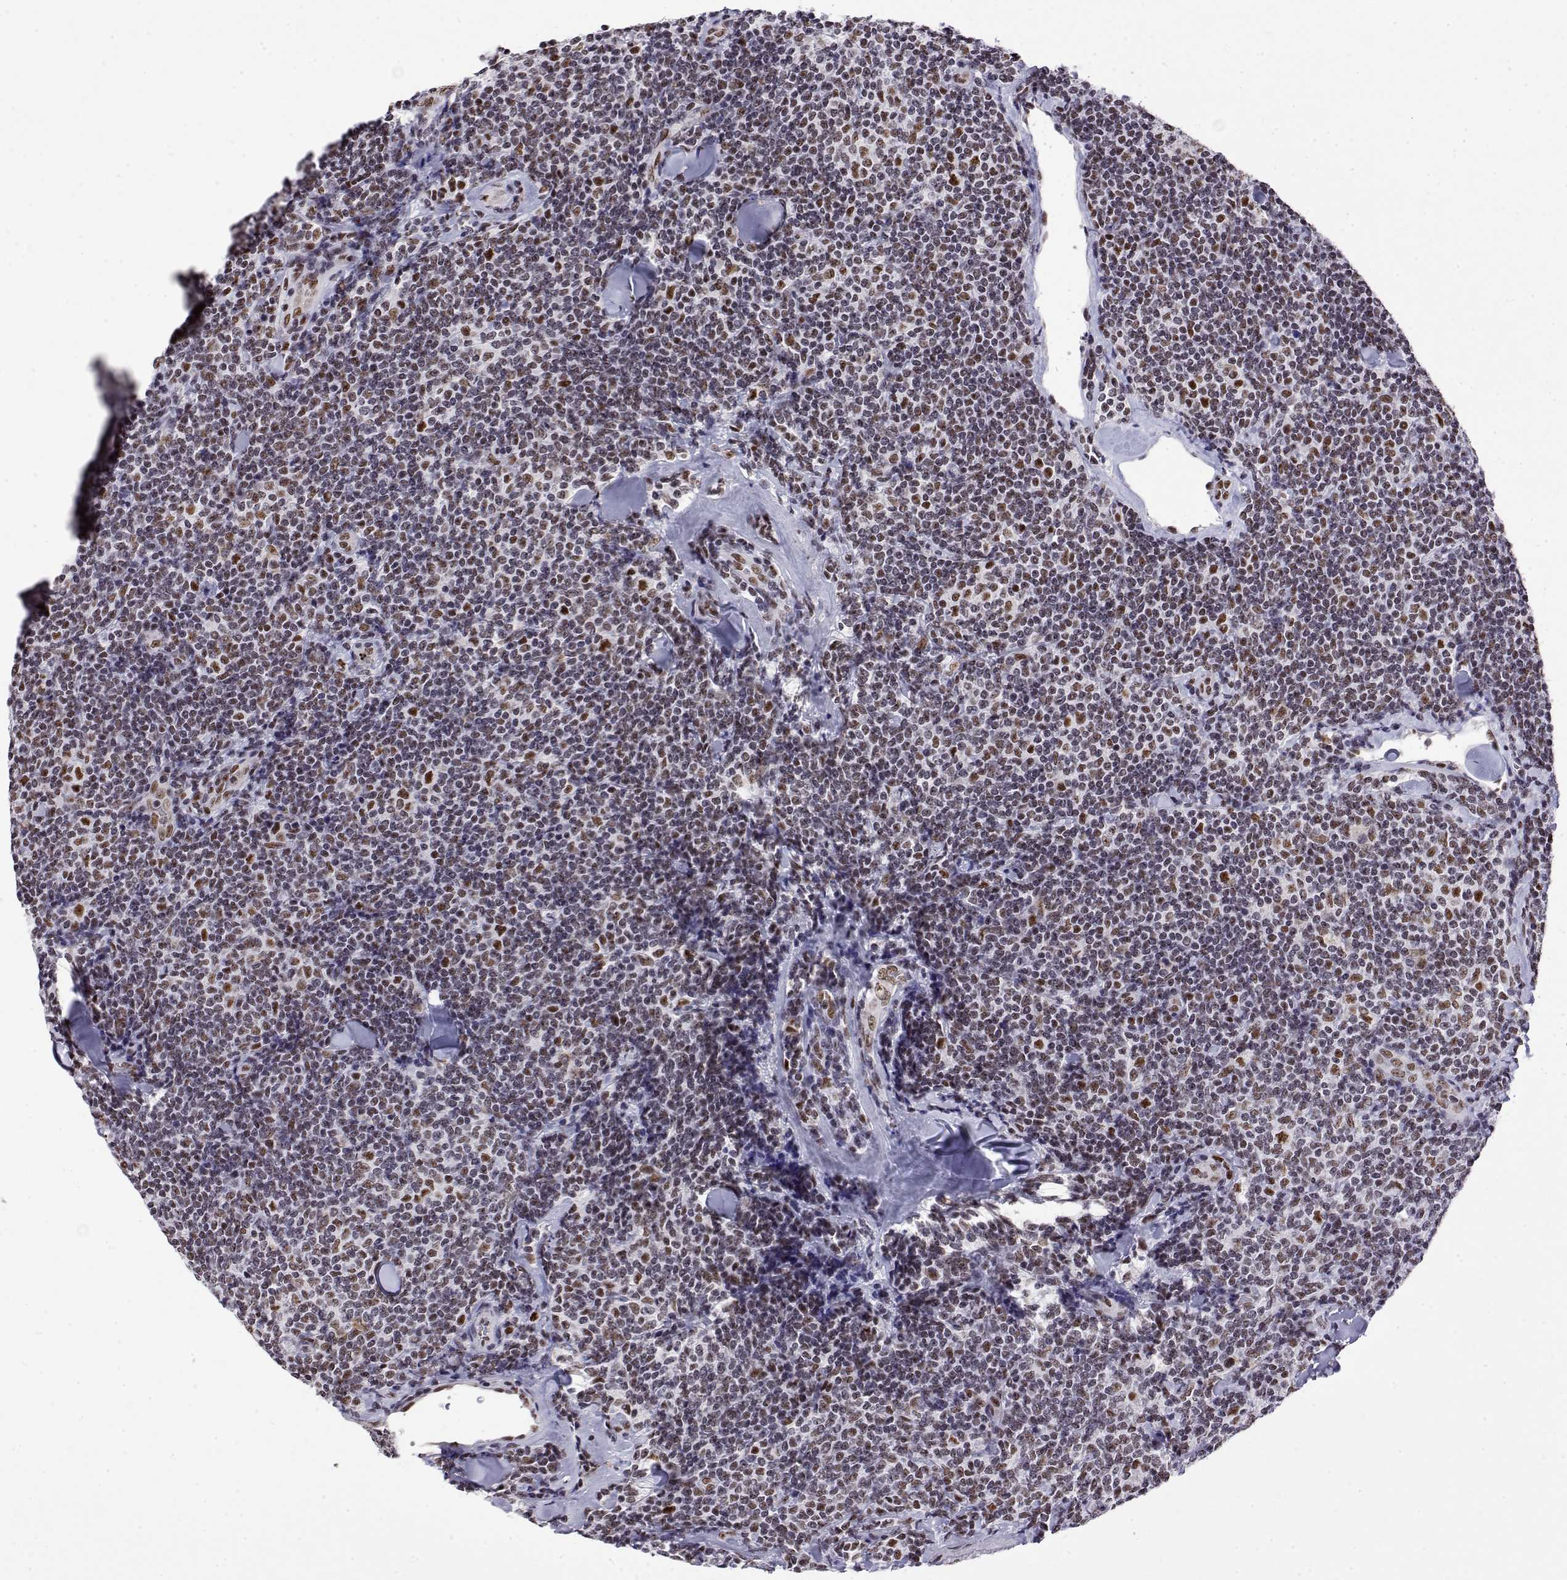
{"staining": {"intensity": "moderate", "quantity": ">75%", "location": "cytoplasmic/membranous"}, "tissue": "lymphoma", "cell_type": "Tumor cells", "image_type": "cancer", "snomed": [{"axis": "morphology", "description": "Malignant lymphoma, non-Hodgkin's type, Low grade"}, {"axis": "topography", "description": "Lymph node"}], "caption": "Lymphoma was stained to show a protein in brown. There is medium levels of moderate cytoplasmic/membranous positivity in about >75% of tumor cells. The staining is performed using DAB (3,3'-diaminobenzidine) brown chromogen to label protein expression. The nuclei are counter-stained blue using hematoxylin.", "gene": "POLDIP3", "patient": {"sex": "female", "age": 56}}